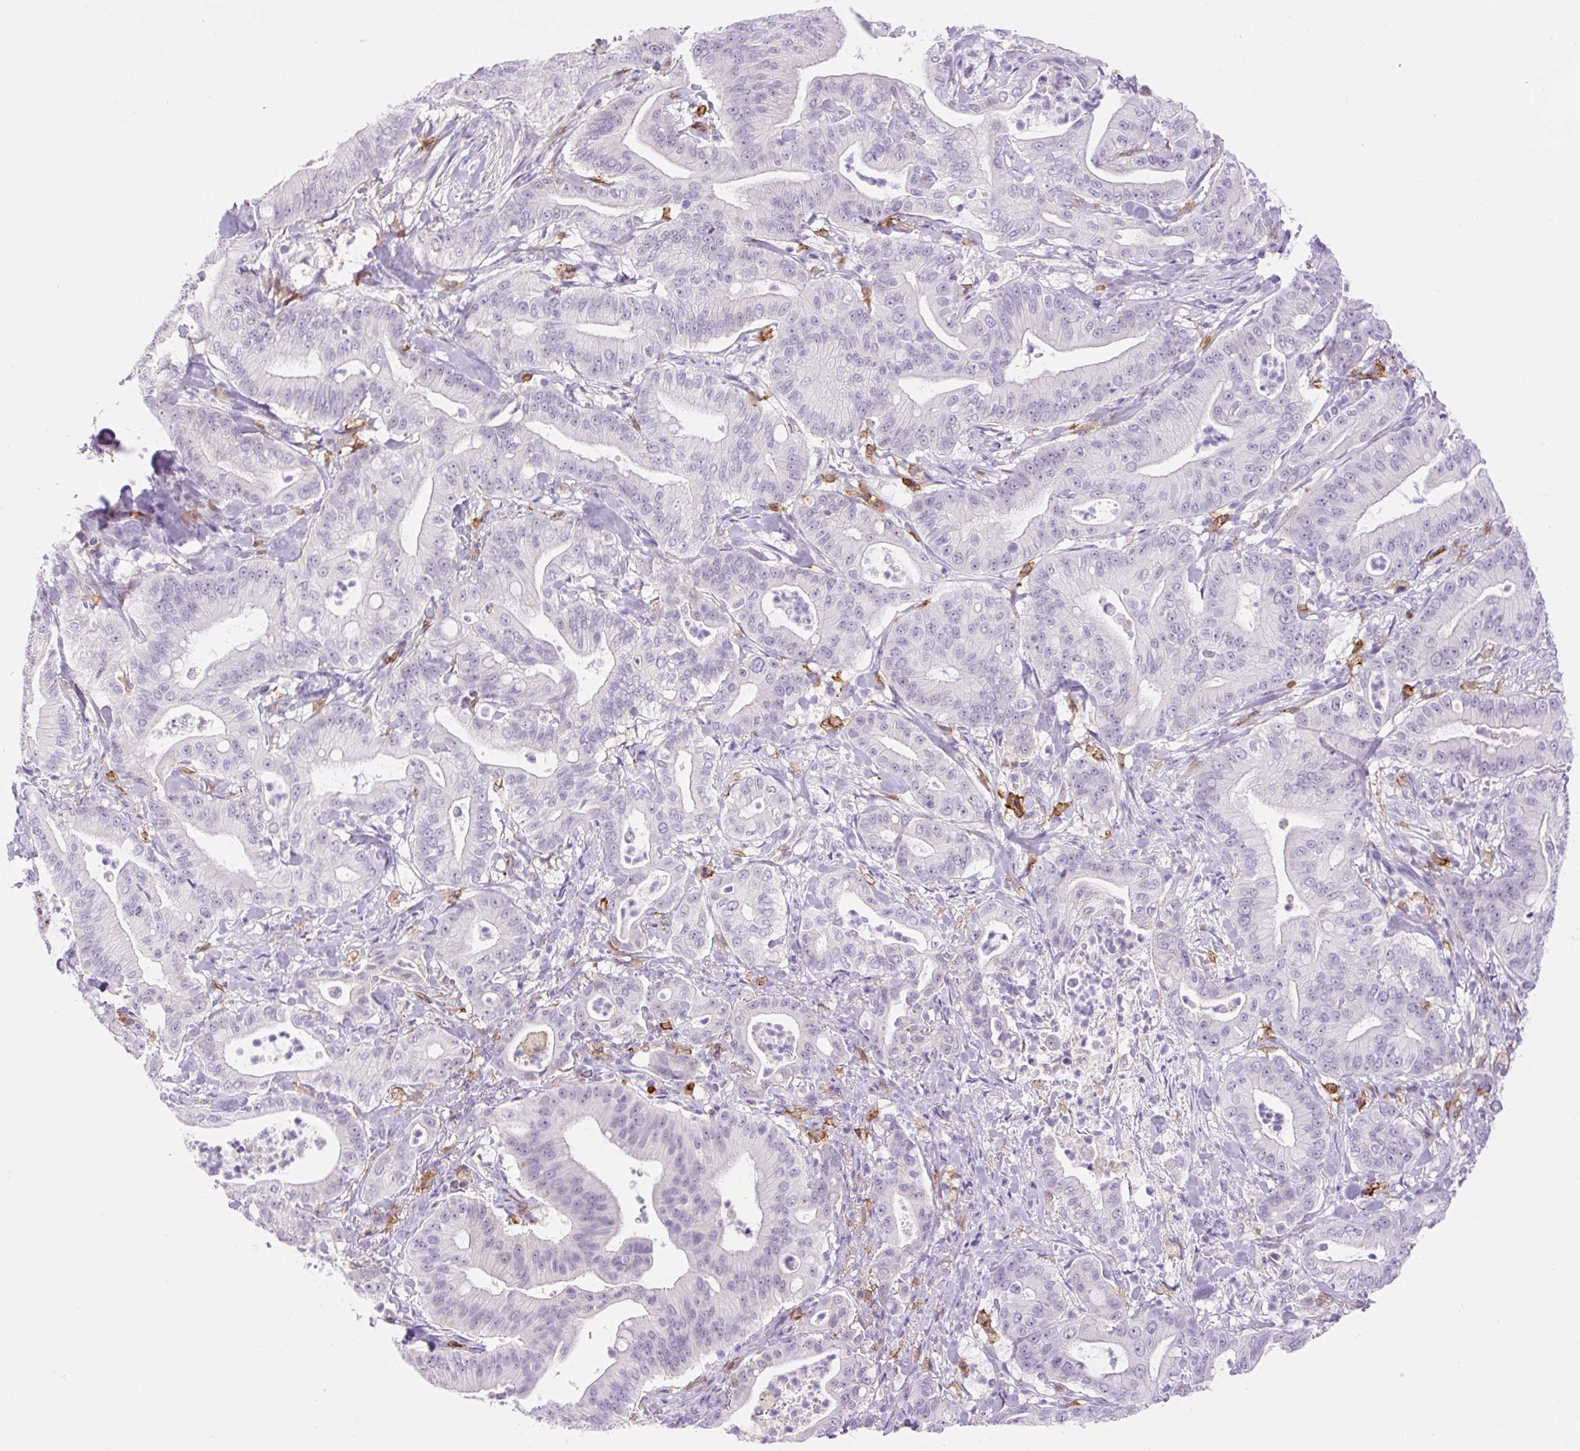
{"staining": {"intensity": "negative", "quantity": "none", "location": "none"}, "tissue": "pancreatic cancer", "cell_type": "Tumor cells", "image_type": "cancer", "snomed": [{"axis": "morphology", "description": "Adenocarcinoma, NOS"}, {"axis": "topography", "description": "Pancreas"}], "caption": "An IHC micrograph of pancreatic cancer is shown. There is no staining in tumor cells of pancreatic cancer.", "gene": "SIGLEC1", "patient": {"sex": "male", "age": 71}}